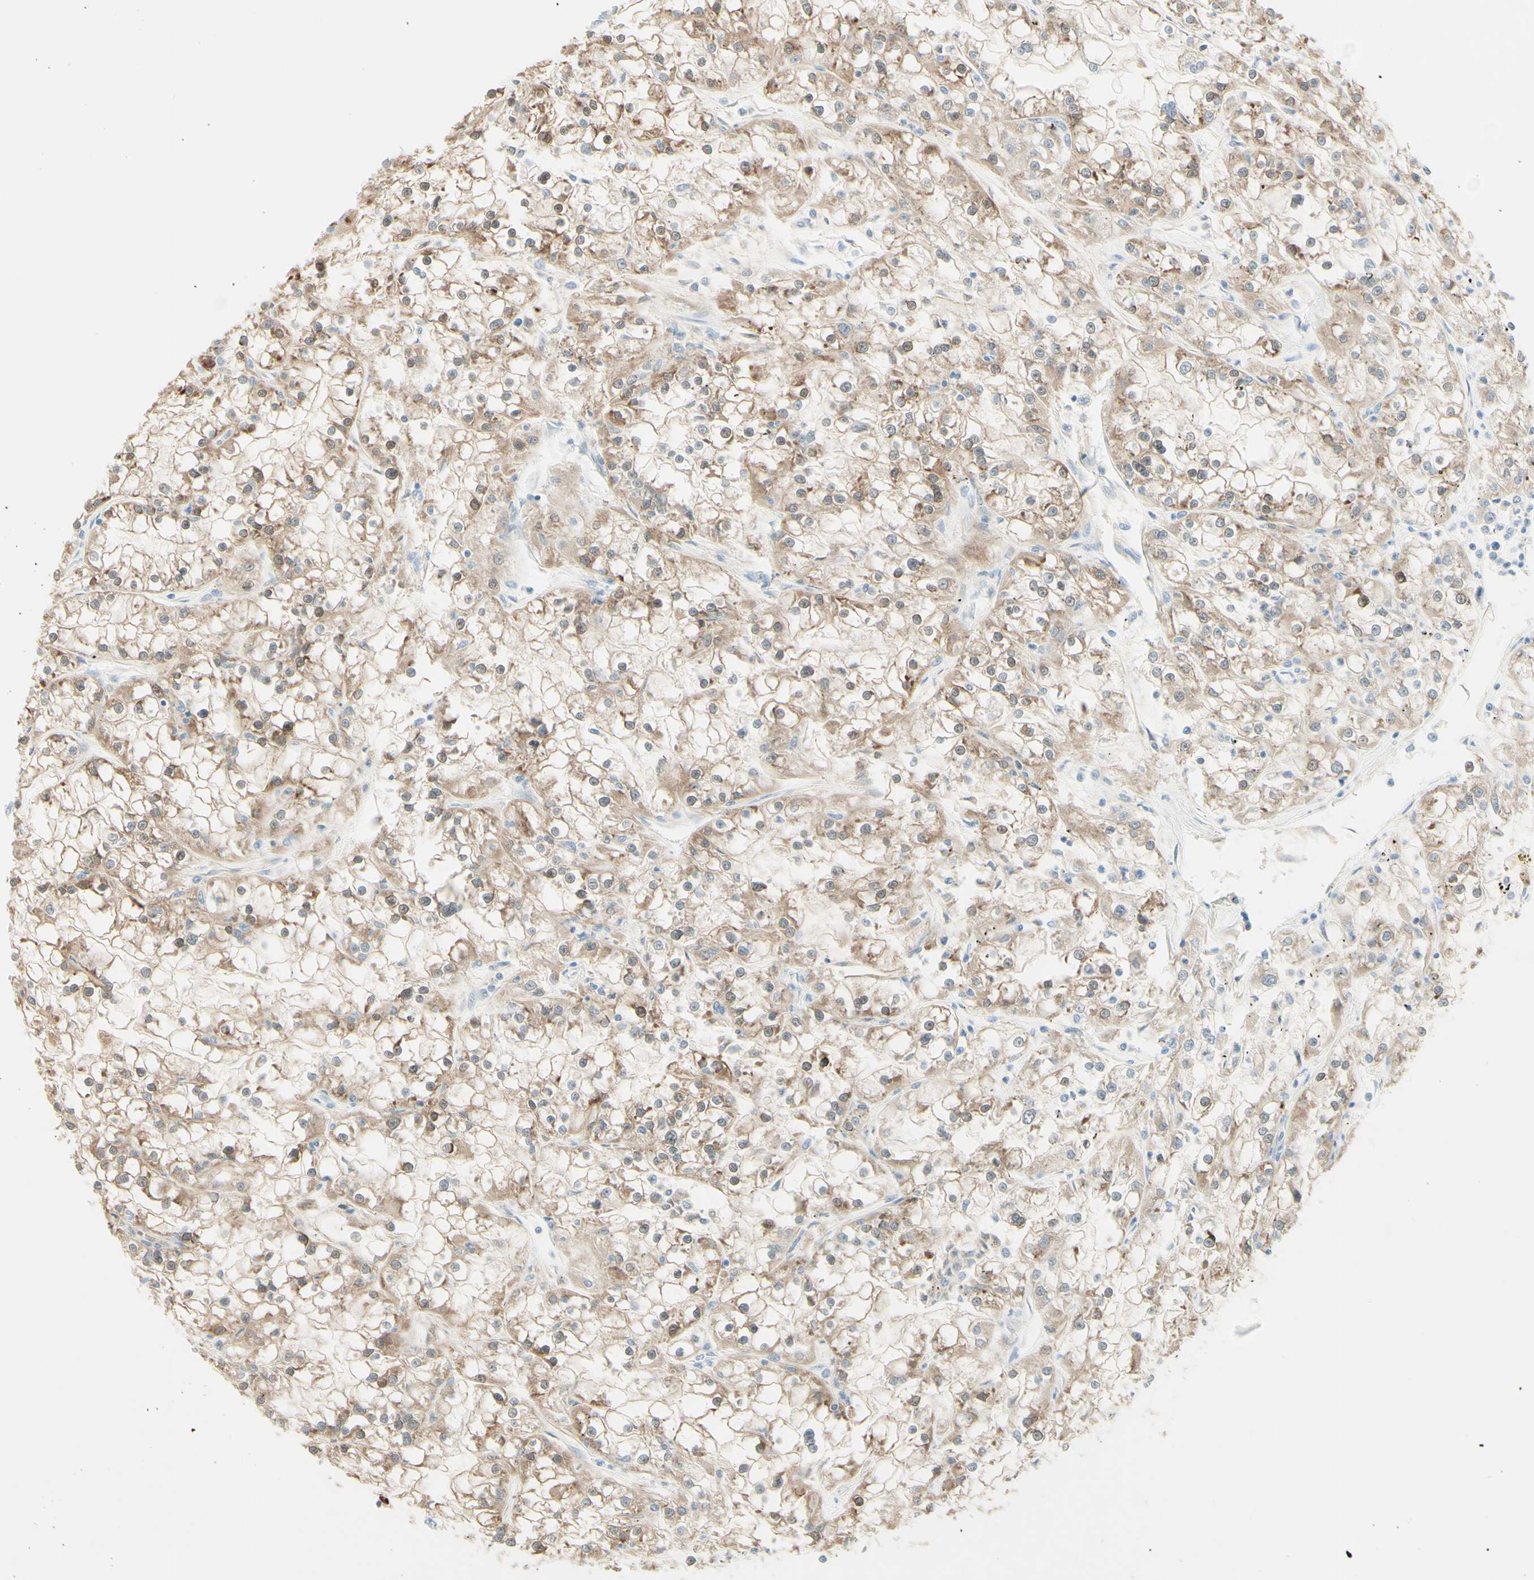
{"staining": {"intensity": "moderate", "quantity": ">75%", "location": "cytoplasmic/membranous"}, "tissue": "renal cancer", "cell_type": "Tumor cells", "image_type": "cancer", "snomed": [{"axis": "morphology", "description": "Adenocarcinoma, NOS"}, {"axis": "topography", "description": "Kidney"}], "caption": "The histopathology image exhibits a brown stain indicating the presence of a protein in the cytoplasmic/membranous of tumor cells in renal adenocarcinoma.", "gene": "MTM1", "patient": {"sex": "female", "age": 52}}